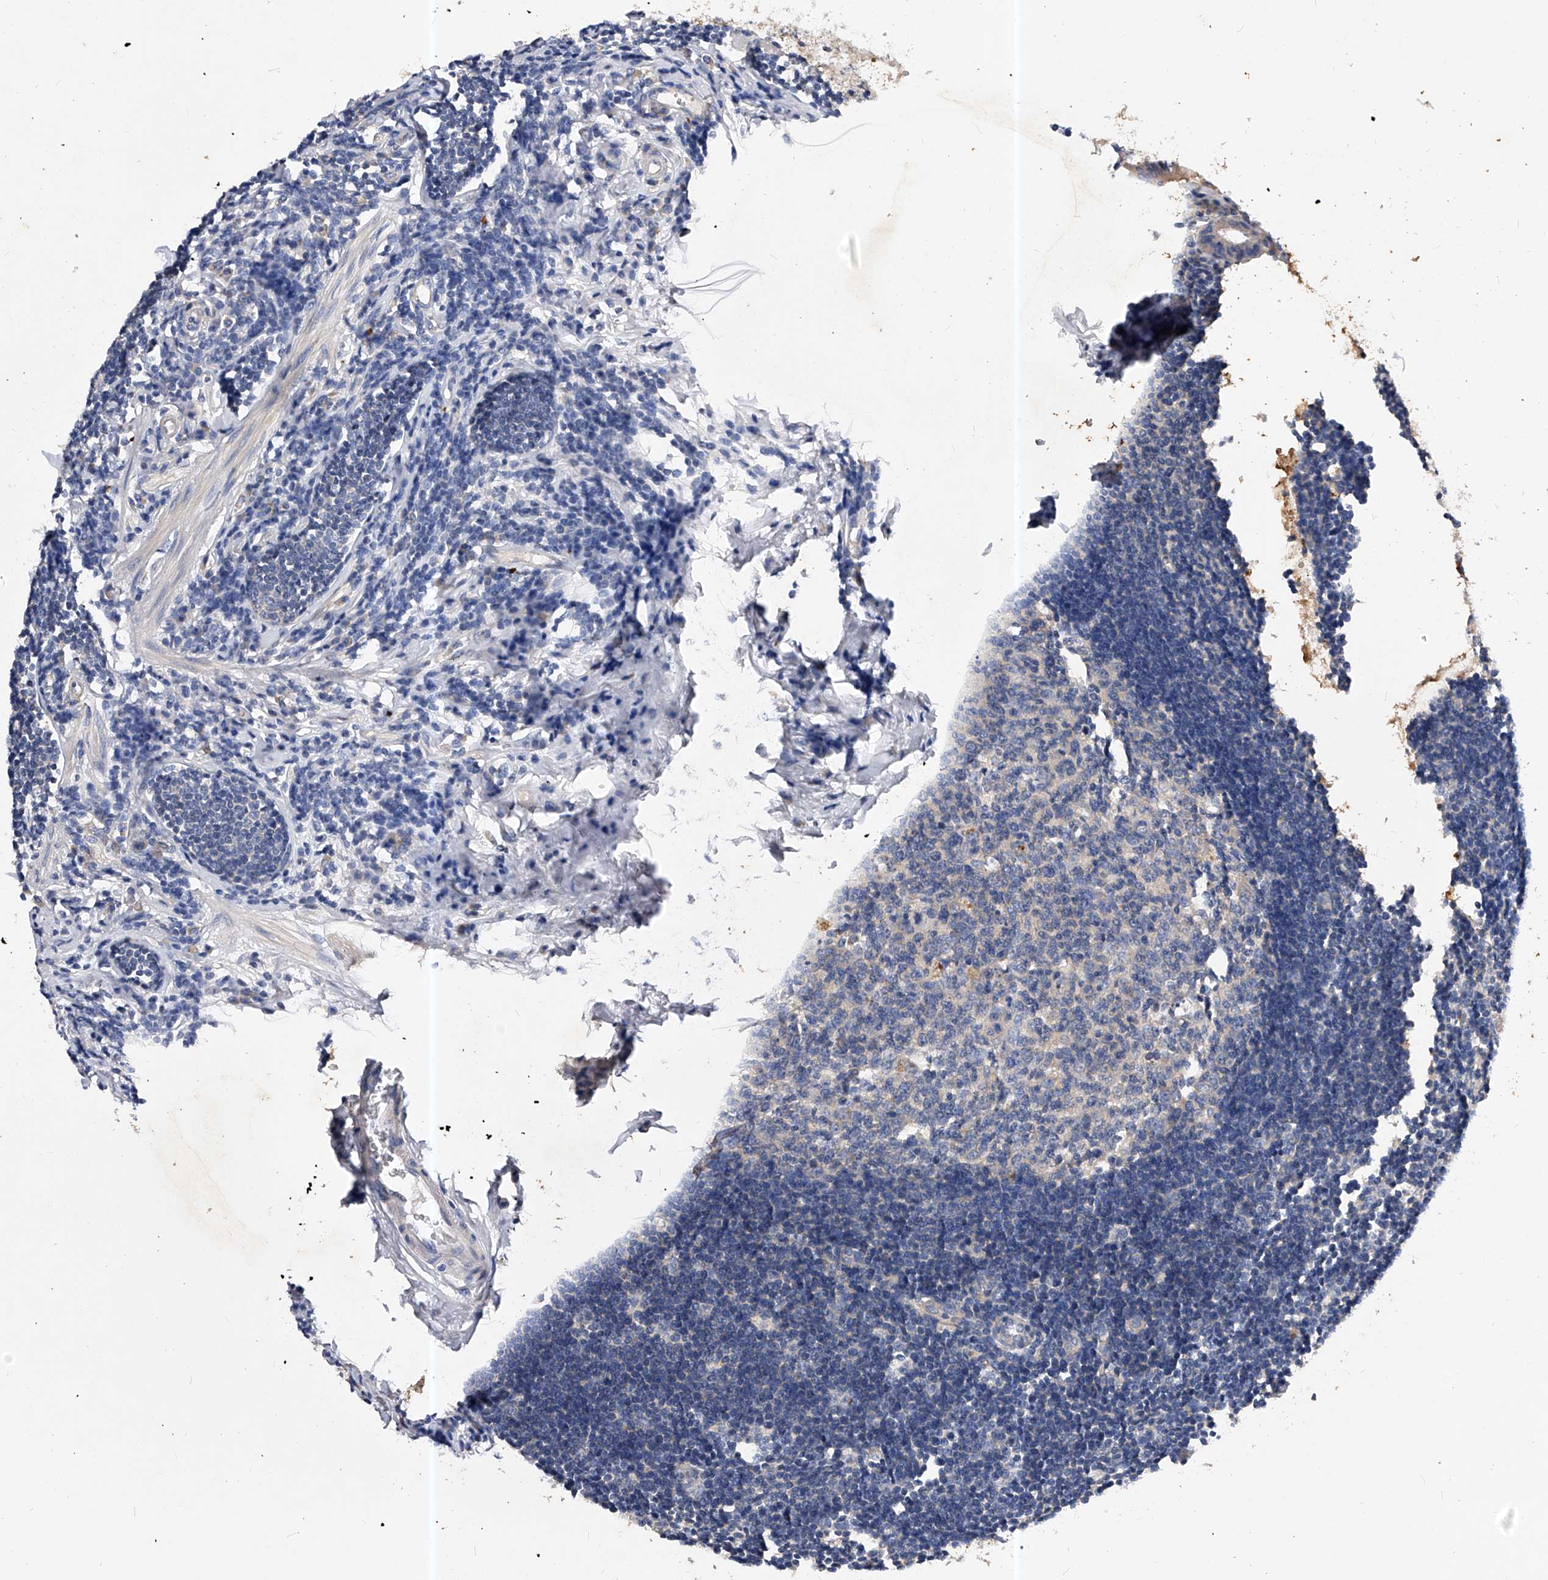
{"staining": {"intensity": "weak", "quantity": "25%-75%", "location": "cytoplasmic/membranous"}, "tissue": "appendix", "cell_type": "Glandular cells", "image_type": "normal", "snomed": [{"axis": "morphology", "description": "Normal tissue, NOS"}, {"axis": "topography", "description": "Appendix"}], "caption": "Immunohistochemical staining of unremarkable appendix shows weak cytoplasmic/membranous protein positivity in about 25%-75% of glandular cells.", "gene": "PPP5C", "patient": {"sex": "female", "age": 54}}